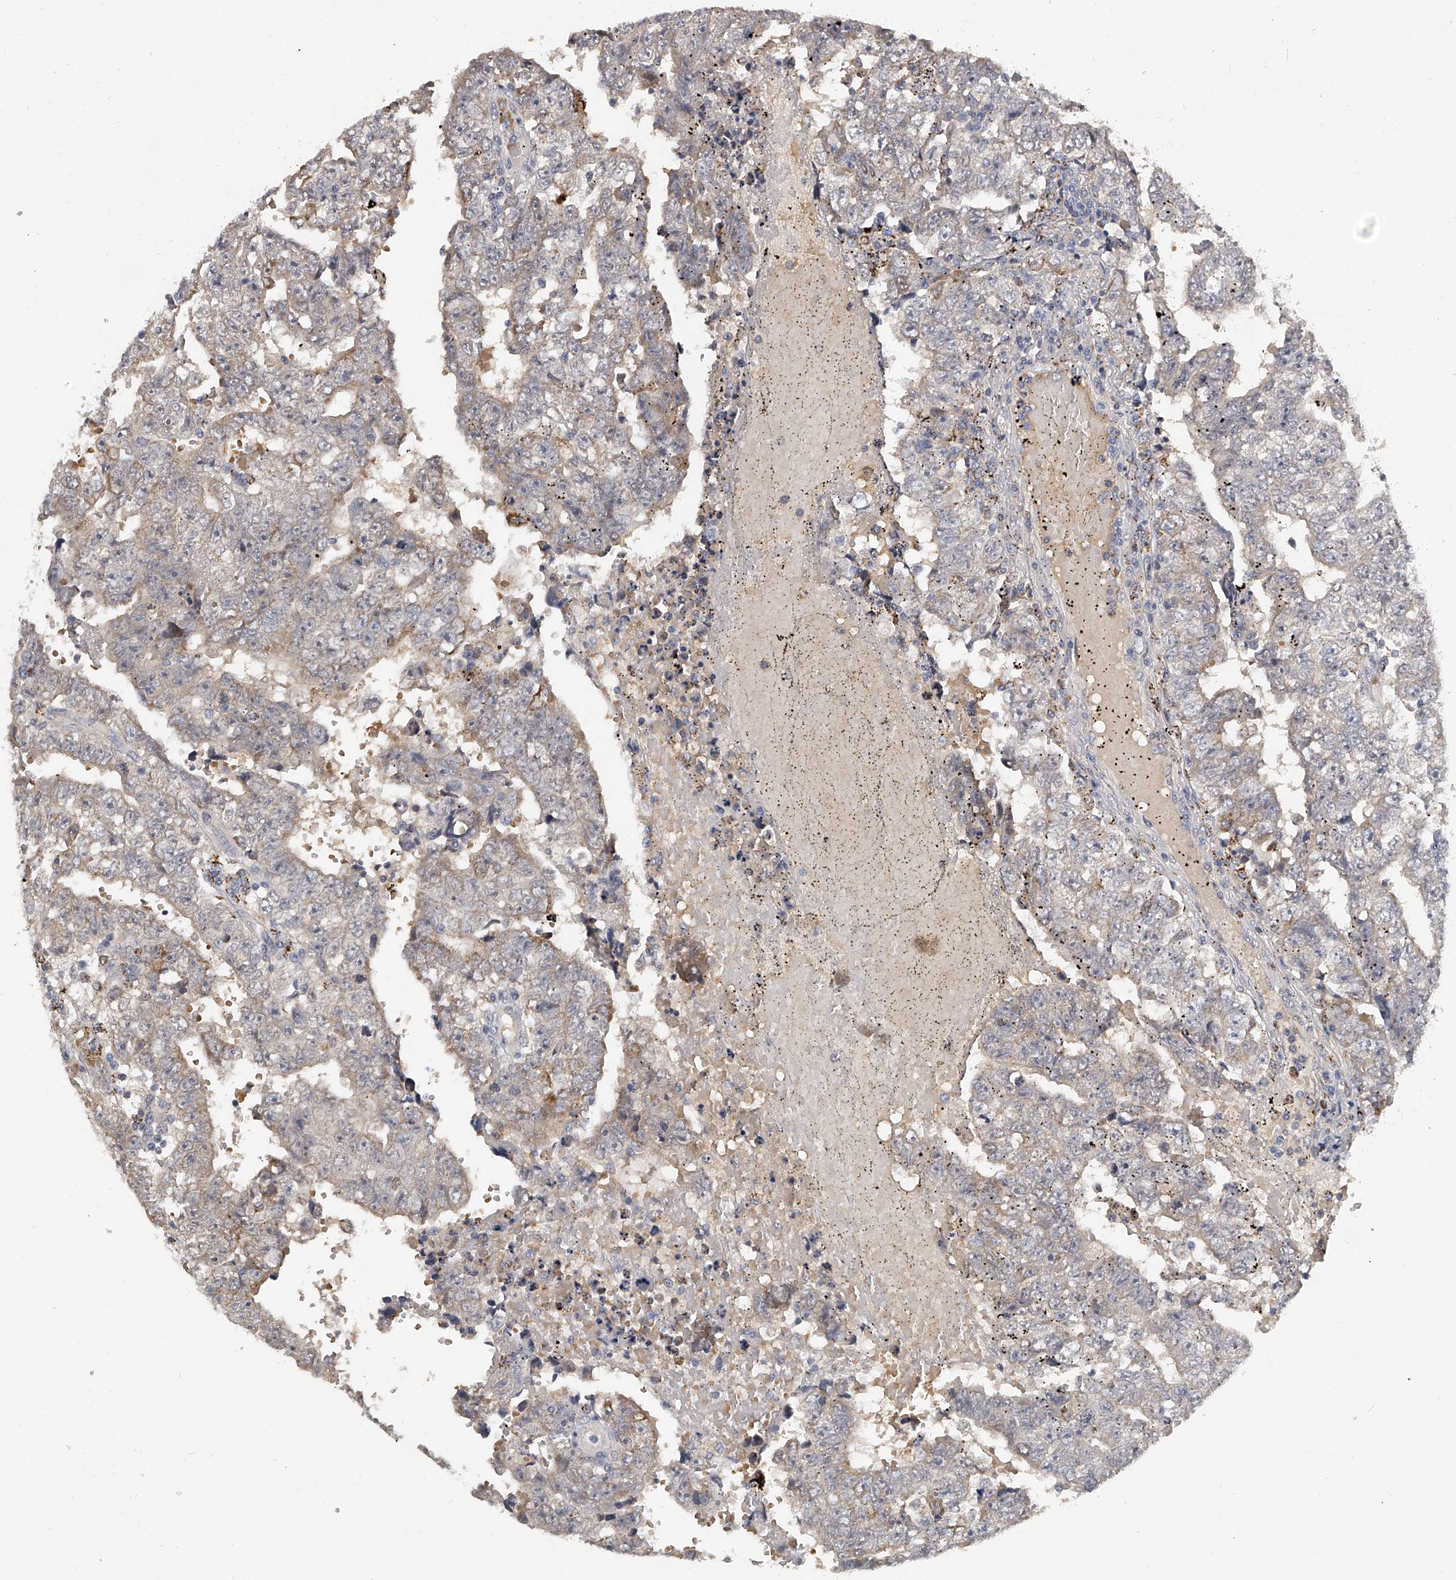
{"staining": {"intensity": "weak", "quantity": "<25%", "location": "cytoplasmic/membranous"}, "tissue": "testis cancer", "cell_type": "Tumor cells", "image_type": "cancer", "snomed": [{"axis": "morphology", "description": "Carcinoma, Embryonal, NOS"}, {"axis": "topography", "description": "Testis"}], "caption": "DAB immunohistochemical staining of human embryonal carcinoma (testis) shows no significant expression in tumor cells.", "gene": "KLHL7", "patient": {"sex": "male", "age": 25}}